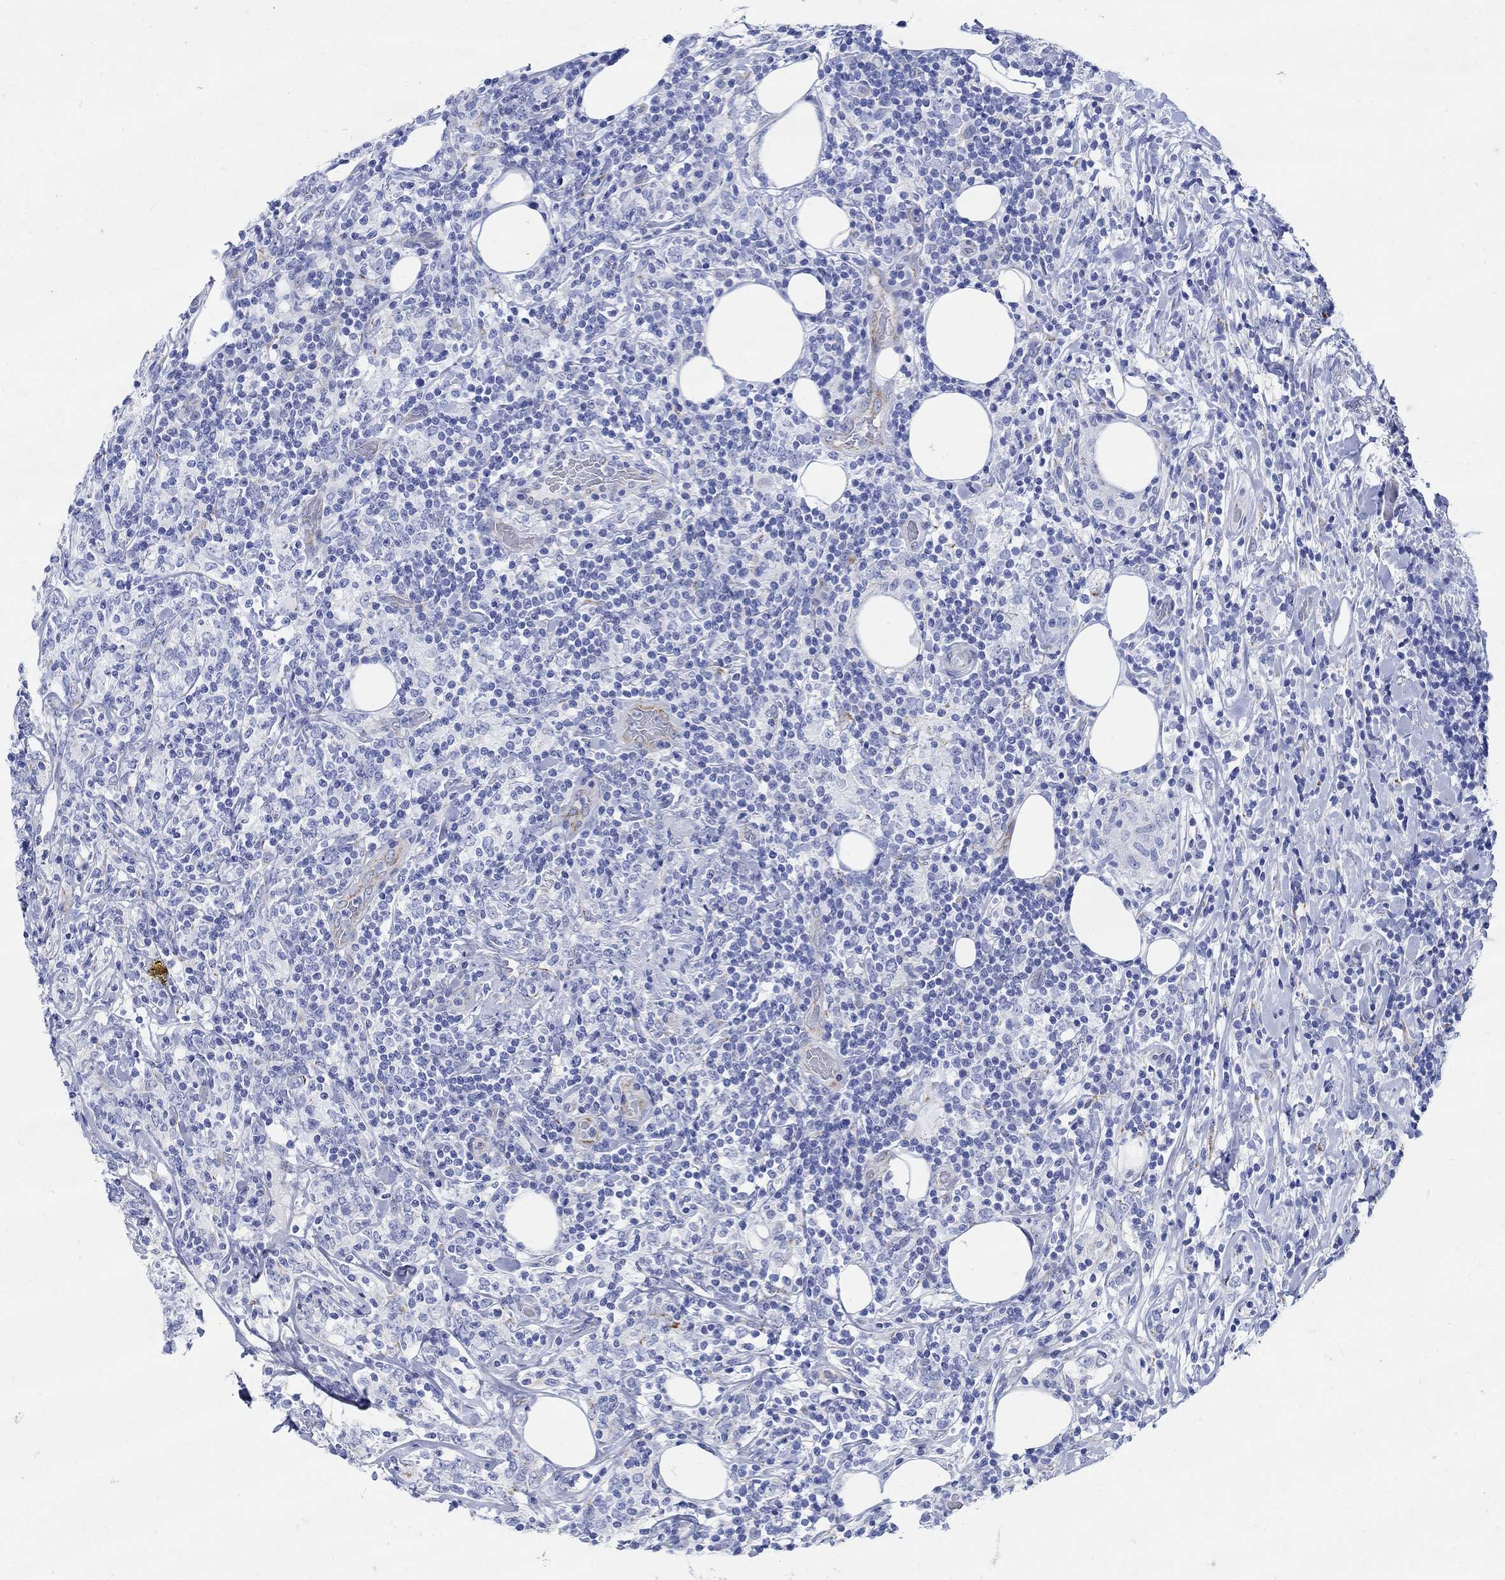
{"staining": {"intensity": "negative", "quantity": "none", "location": "none"}, "tissue": "lymphoma", "cell_type": "Tumor cells", "image_type": "cancer", "snomed": [{"axis": "morphology", "description": "Malignant lymphoma, non-Hodgkin's type, High grade"}, {"axis": "topography", "description": "Lymph node"}], "caption": "IHC histopathology image of neoplastic tissue: high-grade malignant lymphoma, non-Hodgkin's type stained with DAB (3,3'-diaminobenzidine) demonstrates no significant protein expression in tumor cells. The staining is performed using DAB brown chromogen with nuclei counter-stained in using hematoxylin.", "gene": "ZDHHC14", "patient": {"sex": "female", "age": 84}}